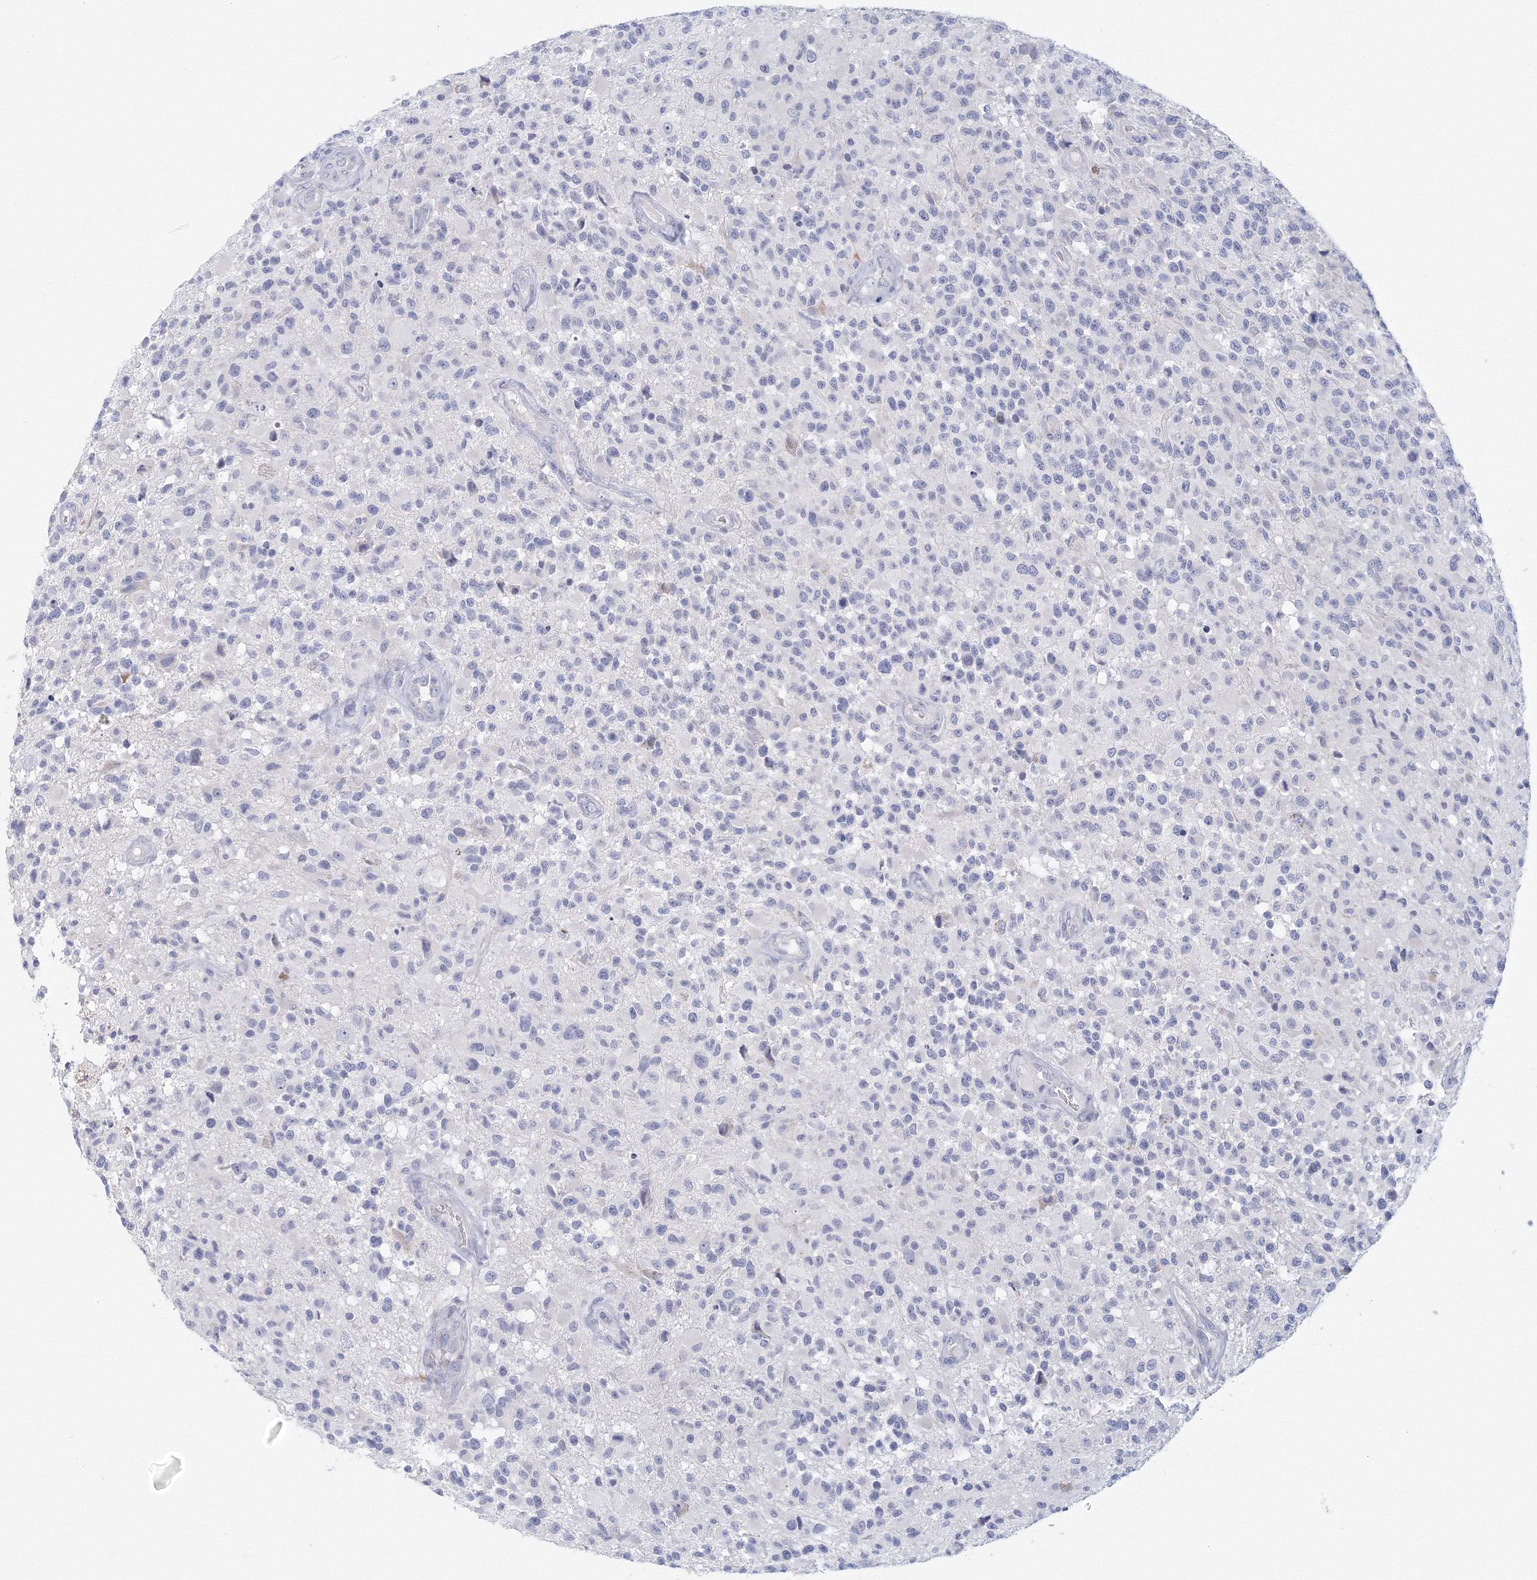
{"staining": {"intensity": "negative", "quantity": "none", "location": "none"}, "tissue": "glioma", "cell_type": "Tumor cells", "image_type": "cancer", "snomed": [{"axis": "morphology", "description": "Glioma, malignant, High grade"}, {"axis": "morphology", "description": "Glioblastoma, NOS"}, {"axis": "topography", "description": "Brain"}], "caption": "Immunohistochemistry of glioma displays no expression in tumor cells.", "gene": "TACC2", "patient": {"sex": "male", "age": 60}}